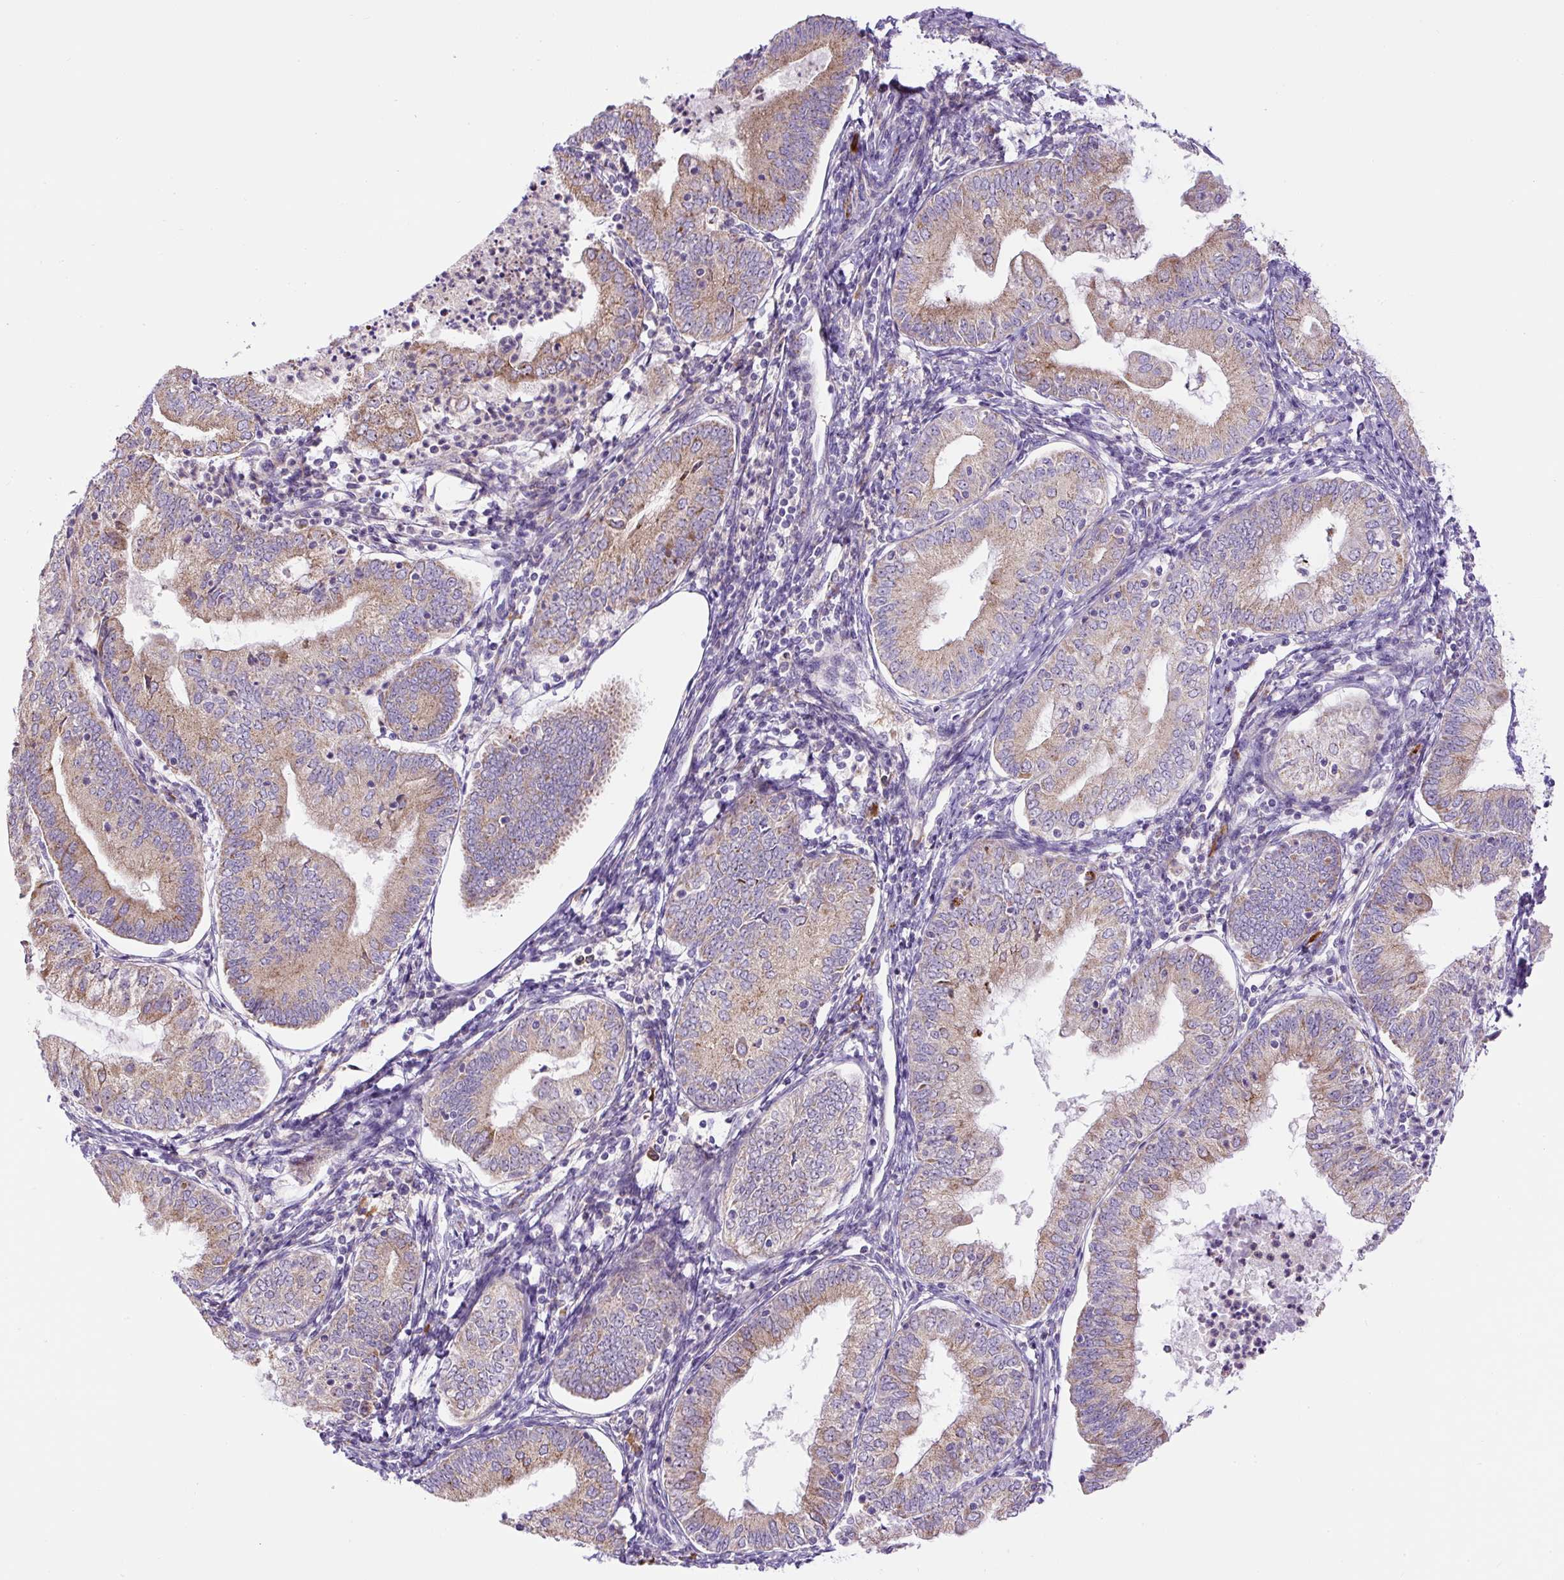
{"staining": {"intensity": "moderate", "quantity": "<25%", "location": "cytoplasmic/membranous"}, "tissue": "endometrial cancer", "cell_type": "Tumor cells", "image_type": "cancer", "snomed": [{"axis": "morphology", "description": "Adenocarcinoma, NOS"}, {"axis": "topography", "description": "Endometrium"}], "caption": "Moderate cytoplasmic/membranous staining for a protein is seen in approximately <25% of tumor cells of endometrial cancer (adenocarcinoma) using immunohistochemistry (IHC).", "gene": "ZNF596", "patient": {"sex": "female", "age": 55}}